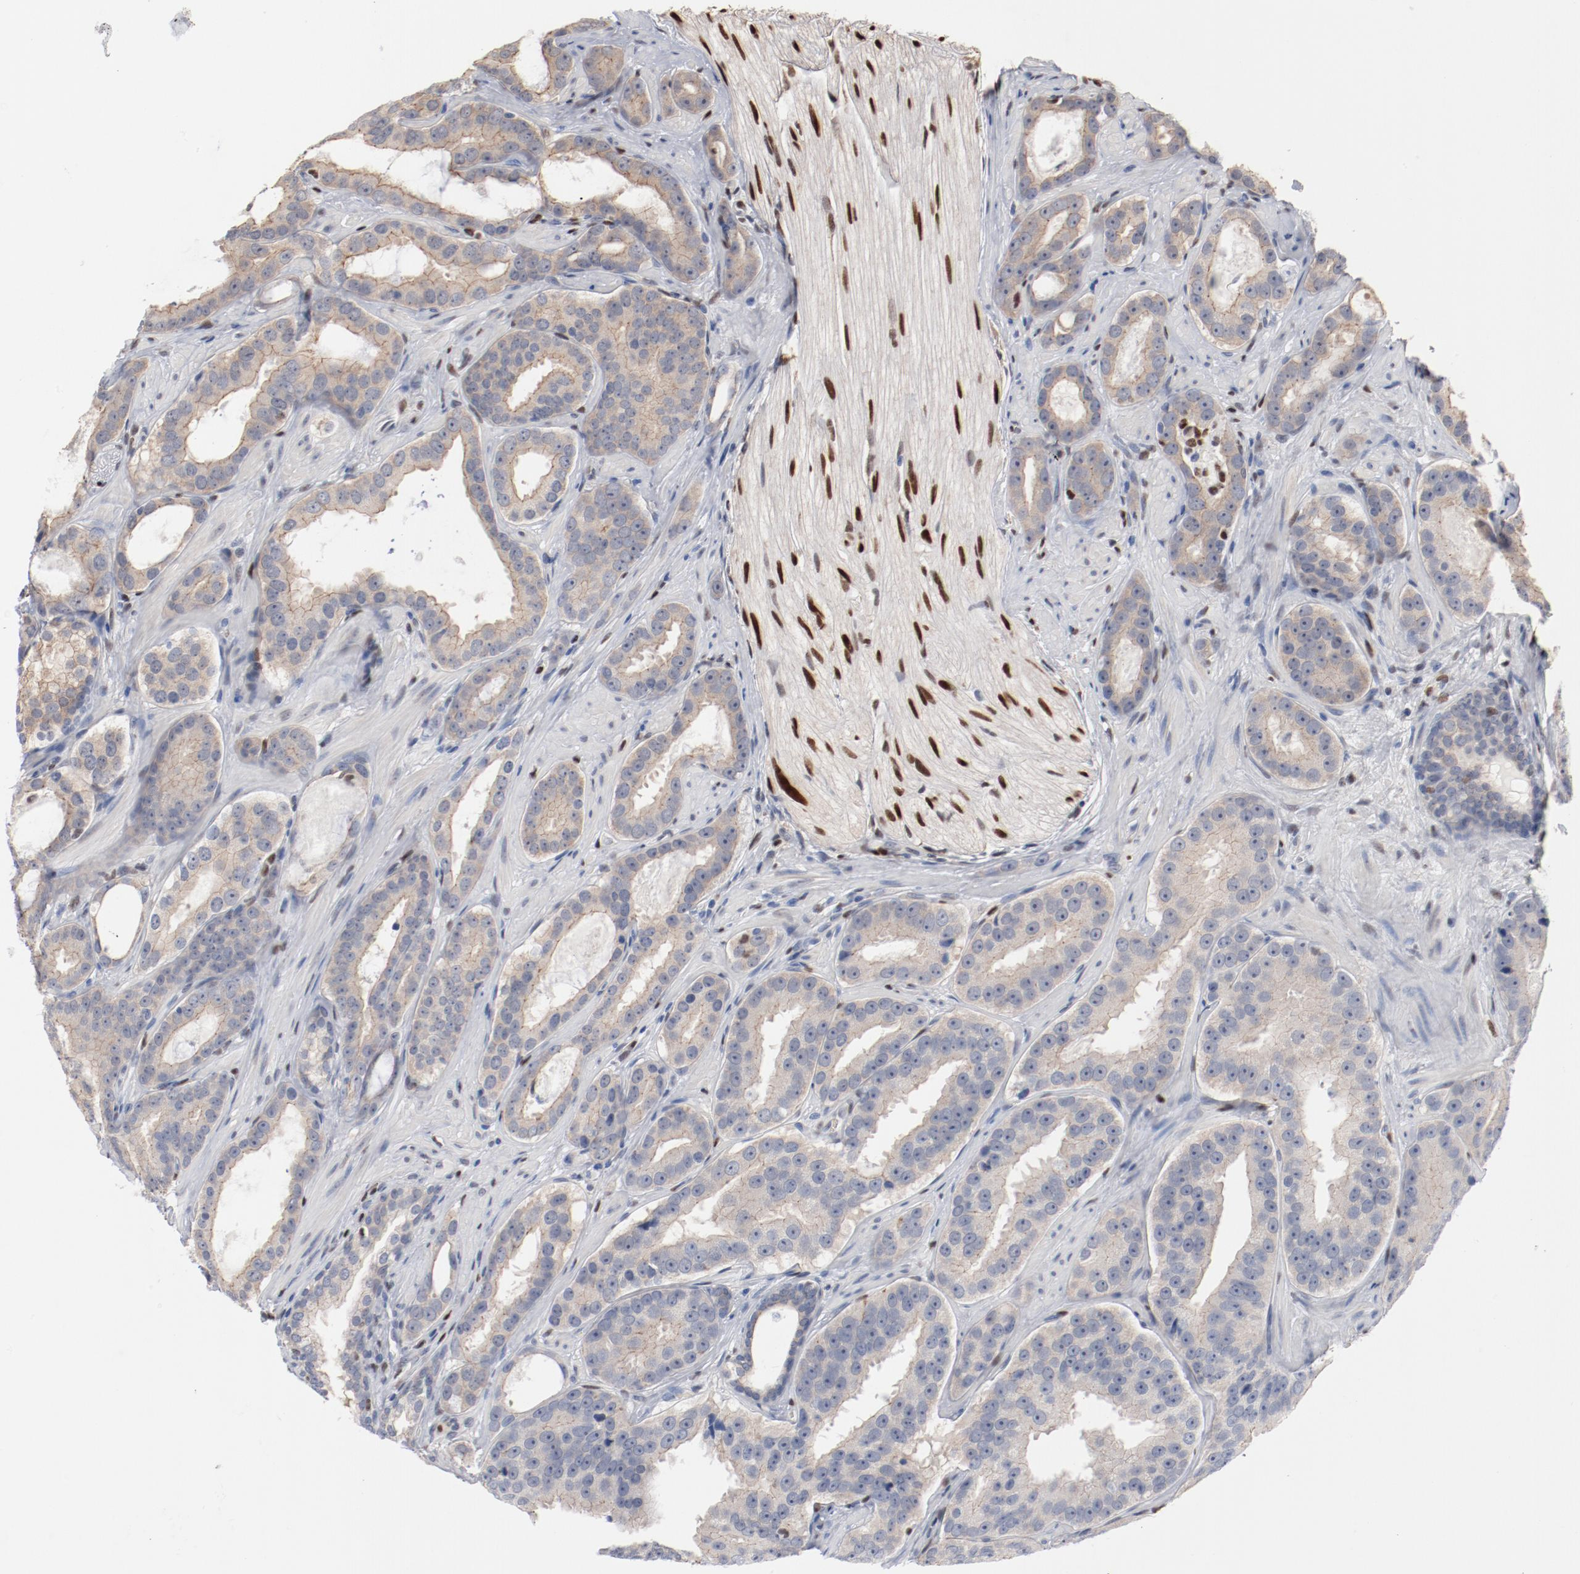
{"staining": {"intensity": "negative", "quantity": "none", "location": "none"}, "tissue": "prostate cancer", "cell_type": "Tumor cells", "image_type": "cancer", "snomed": [{"axis": "morphology", "description": "Adenocarcinoma, Low grade"}, {"axis": "topography", "description": "Prostate"}], "caption": "Tumor cells are negative for protein expression in human prostate cancer (low-grade adenocarcinoma).", "gene": "ZEB2", "patient": {"sex": "male", "age": 59}}